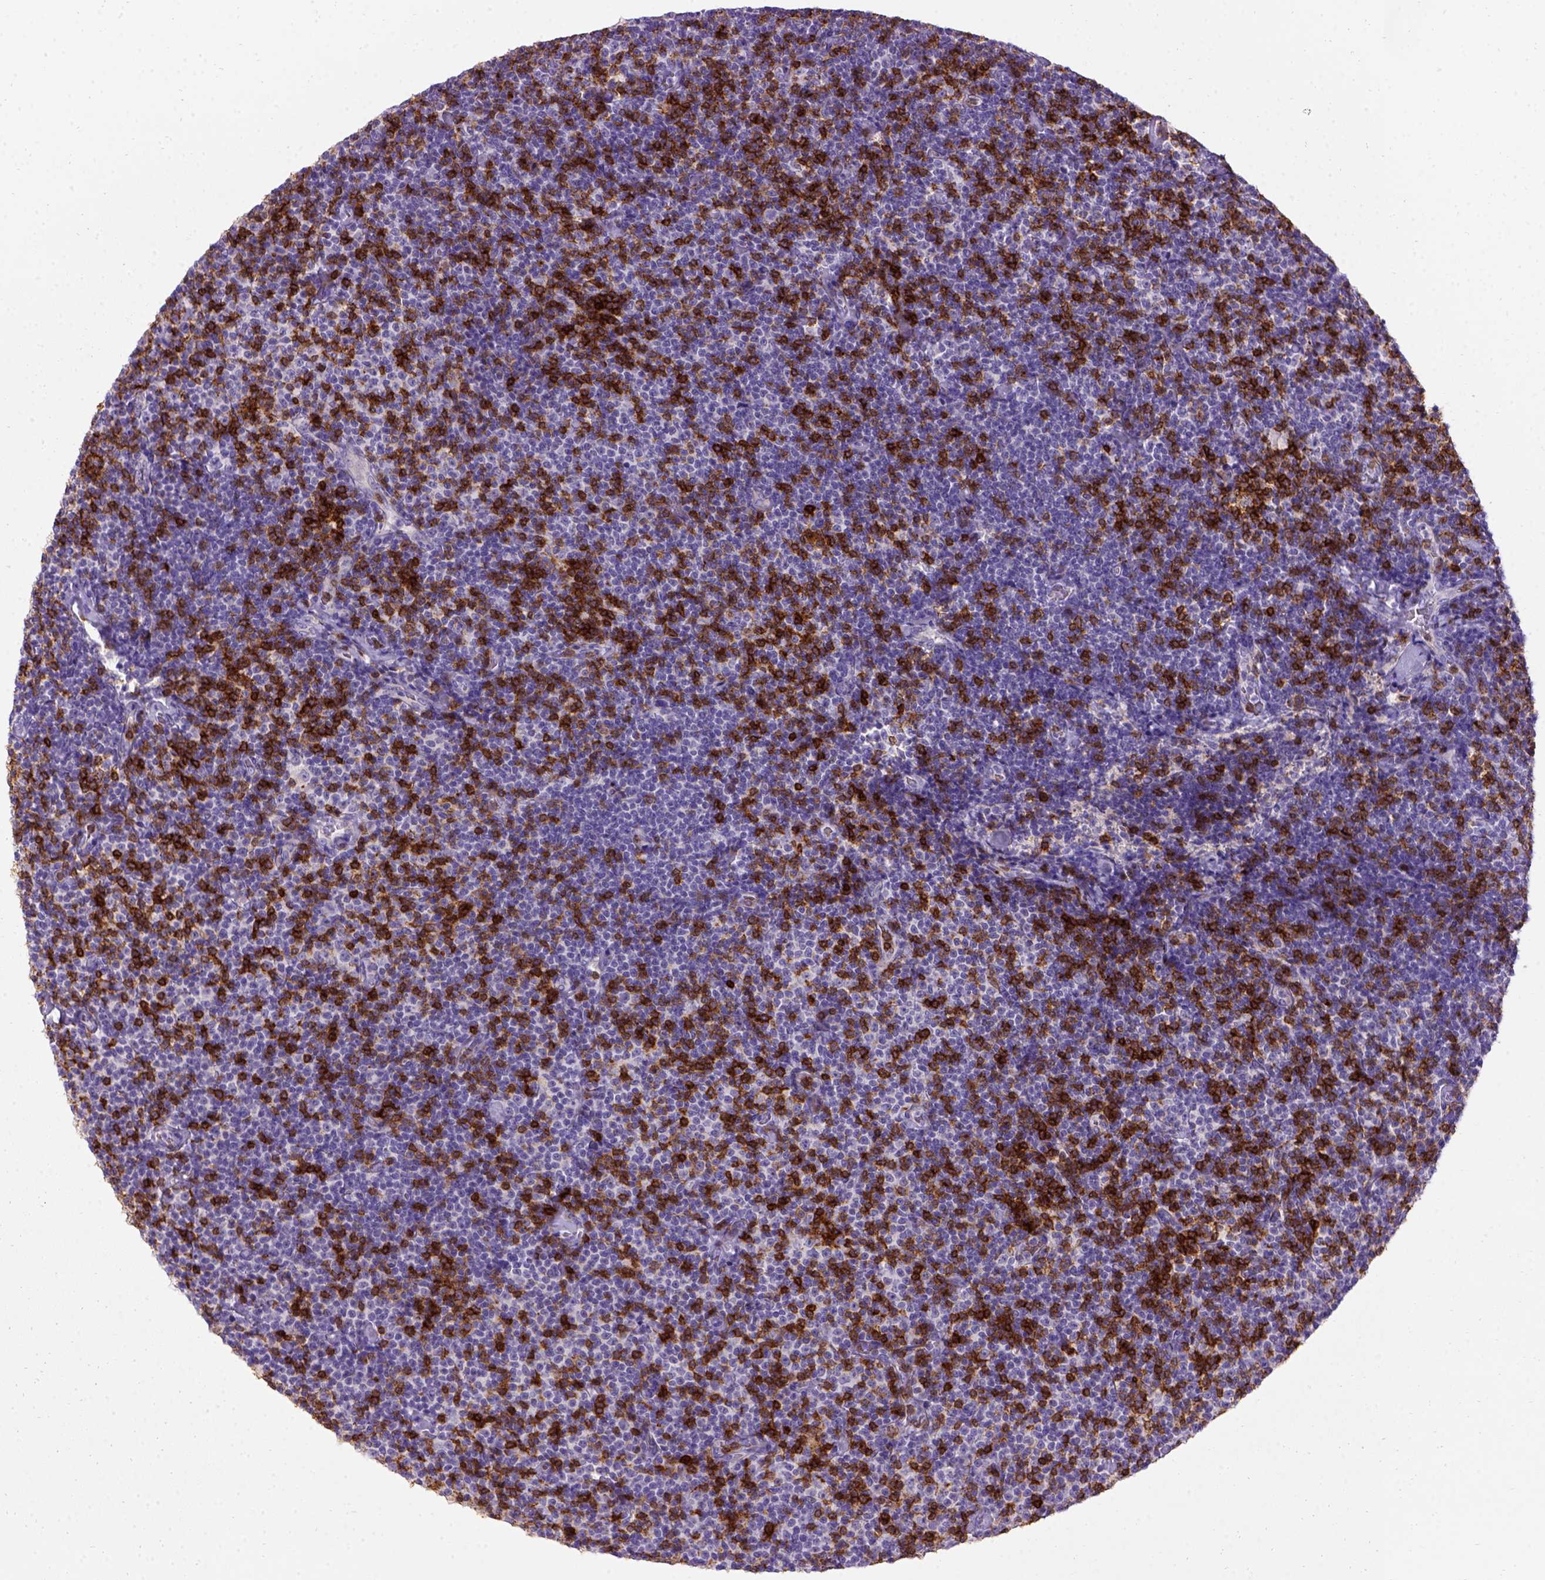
{"staining": {"intensity": "negative", "quantity": "none", "location": "none"}, "tissue": "lymphoma", "cell_type": "Tumor cells", "image_type": "cancer", "snomed": [{"axis": "morphology", "description": "Malignant lymphoma, non-Hodgkin's type, Low grade"}, {"axis": "topography", "description": "Lymph node"}], "caption": "Protein analysis of low-grade malignant lymphoma, non-Hodgkin's type demonstrates no significant expression in tumor cells.", "gene": "CD3E", "patient": {"sex": "male", "age": 81}}